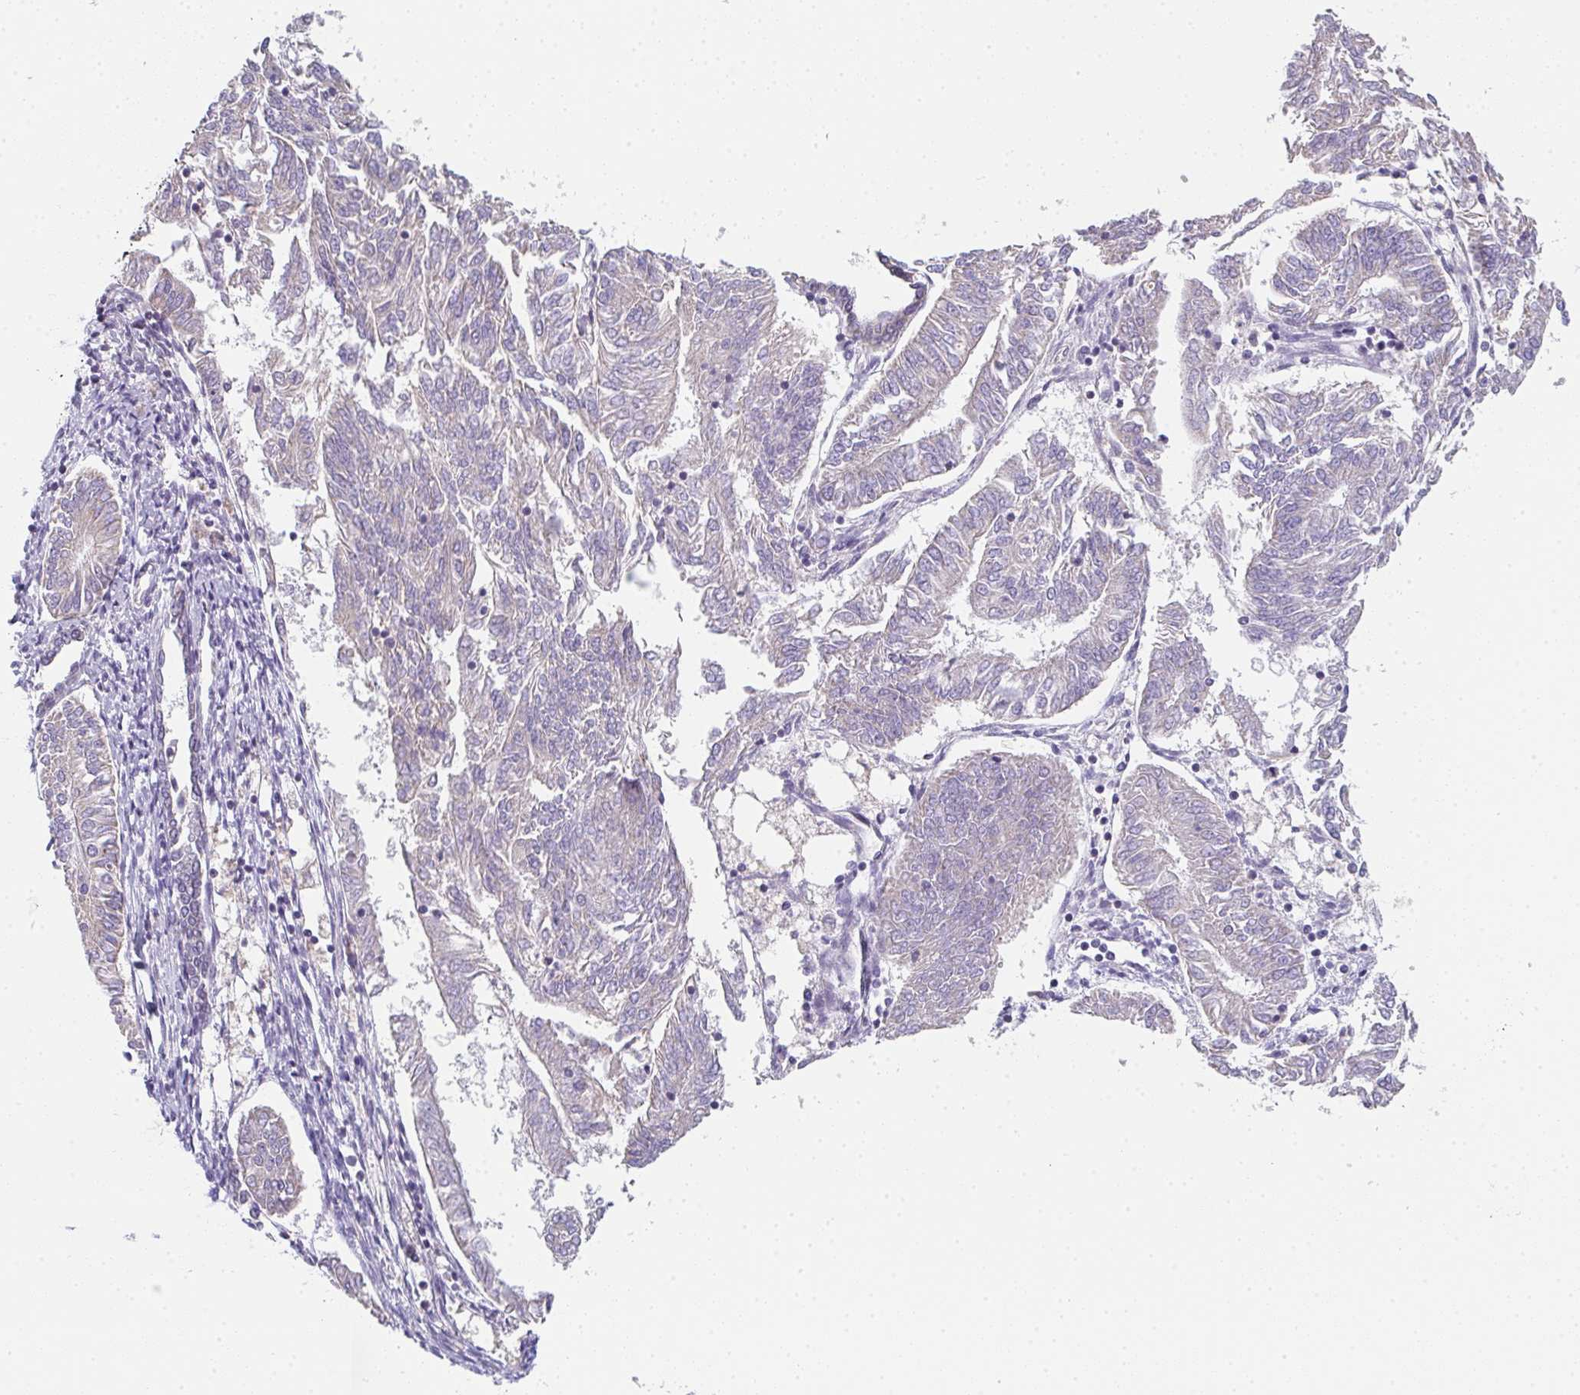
{"staining": {"intensity": "negative", "quantity": "none", "location": "none"}, "tissue": "endometrial cancer", "cell_type": "Tumor cells", "image_type": "cancer", "snomed": [{"axis": "morphology", "description": "Adenocarcinoma, NOS"}, {"axis": "topography", "description": "Endometrium"}], "caption": "Tumor cells are negative for protein expression in human endometrial adenocarcinoma.", "gene": "CACNA1S", "patient": {"sex": "female", "age": 58}}